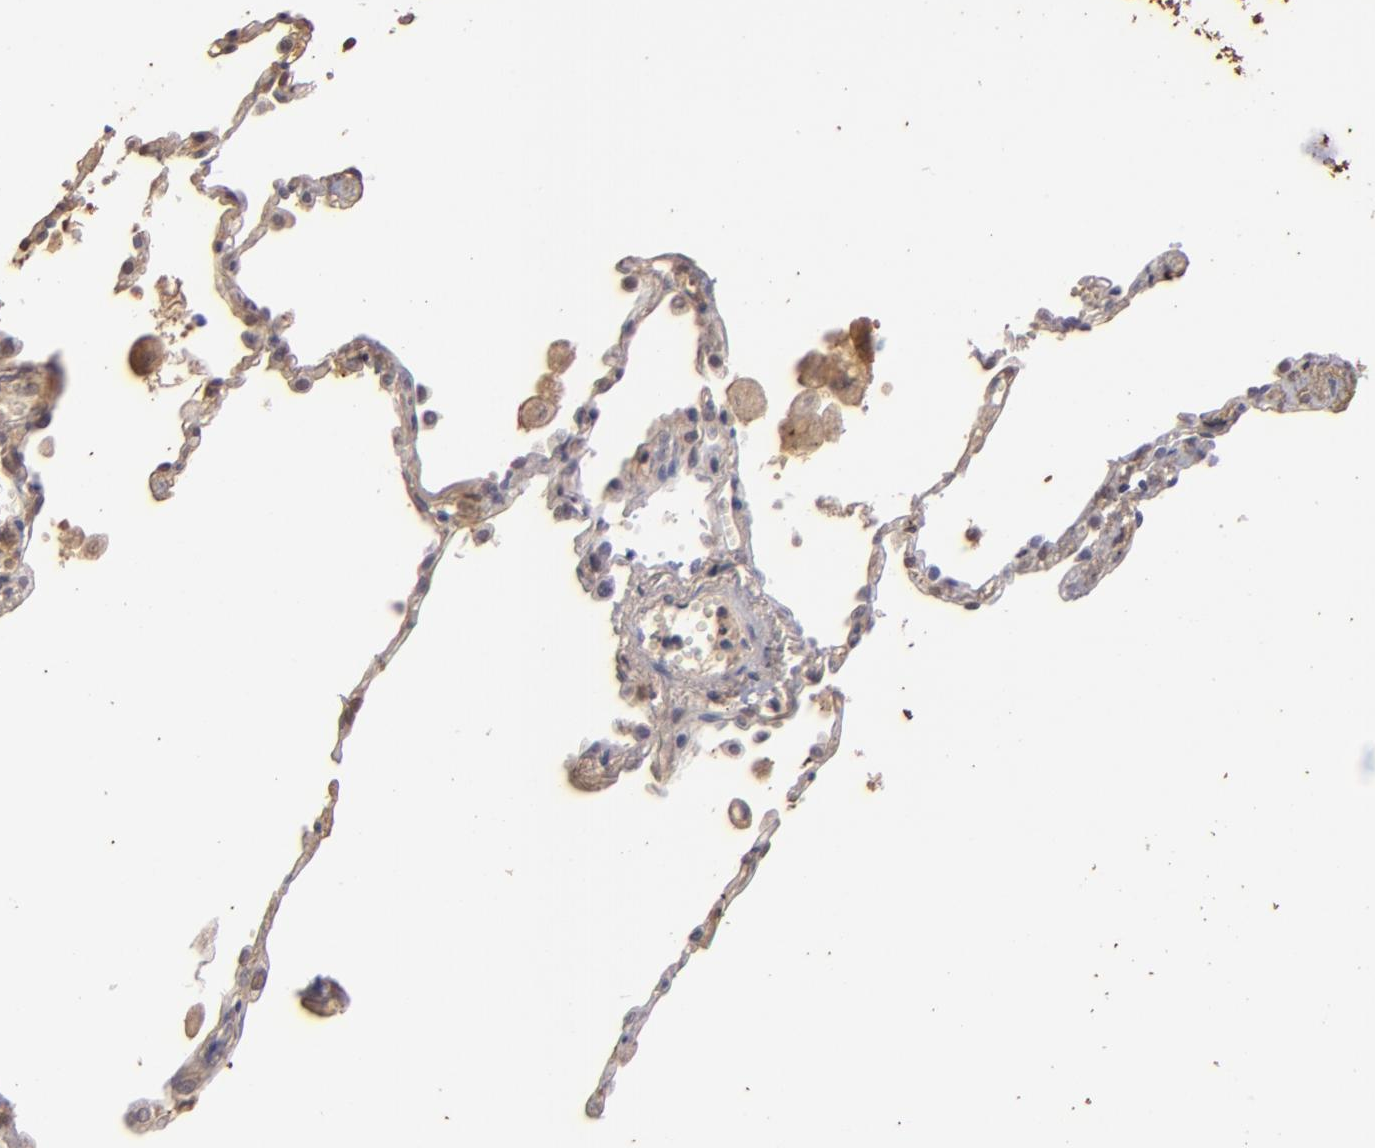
{"staining": {"intensity": "strong", "quantity": ">75%", "location": "cytoplasmic/membranous,nuclear"}, "tissue": "lung cancer", "cell_type": "Tumor cells", "image_type": "cancer", "snomed": [{"axis": "morphology", "description": "Squamous cell carcinoma, NOS"}, {"axis": "topography", "description": "Lung"}], "caption": "Immunohistochemical staining of human lung cancer (squamous cell carcinoma) shows strong cytoplasmic/membranous and nuclear protein staining in approximately >75% of tumor cells. Nuclei are stained in blue.", "gene": "S100A2", "patient": {"sex": "male", "age": 71}}